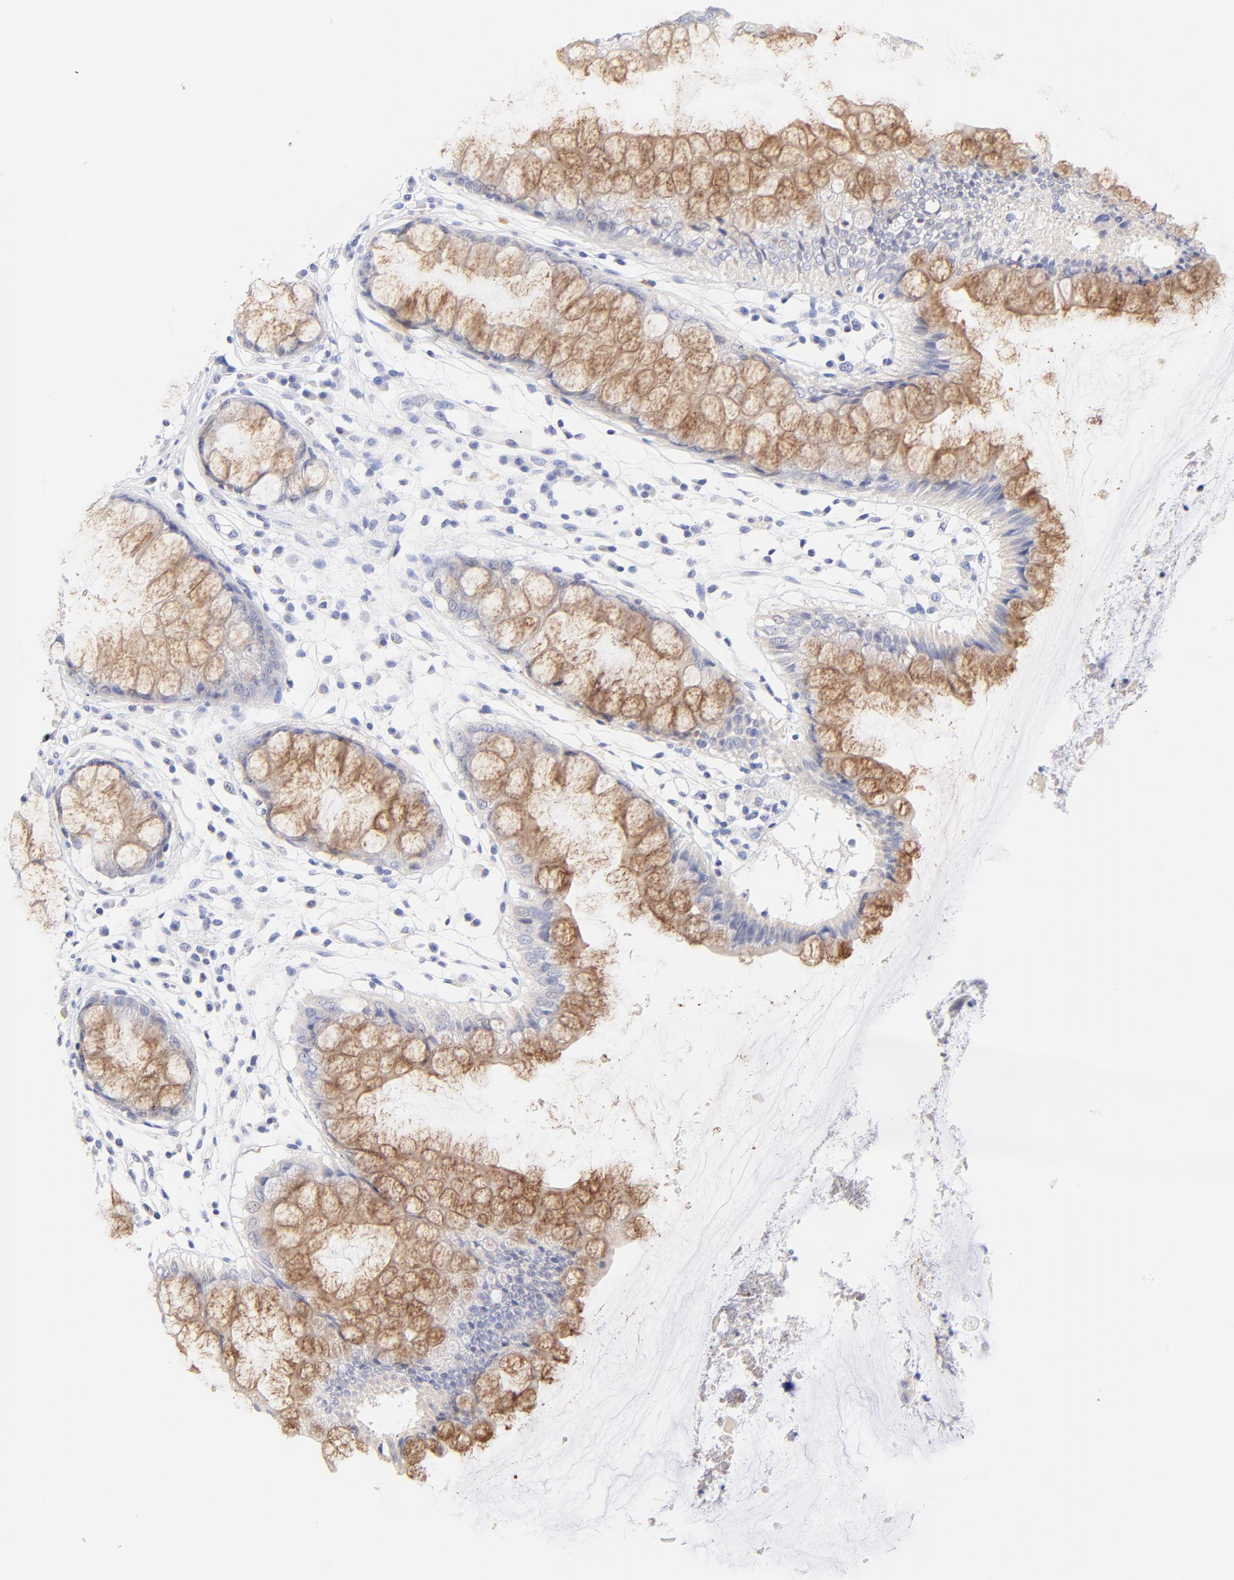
{"staining": {"intensity": "moderate", "quantity": ">75%", "location": "cytoplasmic/membranous"}, "tissue": "rectum", "cell_type": "Glandular cells", "image_type": "normal", "snomed": [{"axis": "morphology", "description": "Normal tissue, NOS"}, {"axis": "morphology", "description": "Adenocarcinoma, NOS"}, {"axis": "topography", "description": "Rectum"}], "caption": "Rectum stained with immunohistochemistry shows moderate cytoplasmic/membranous expression in about >75% of glandular cells.", "gene": "EBP", "patient": {"sex": "female", "age": 65}}